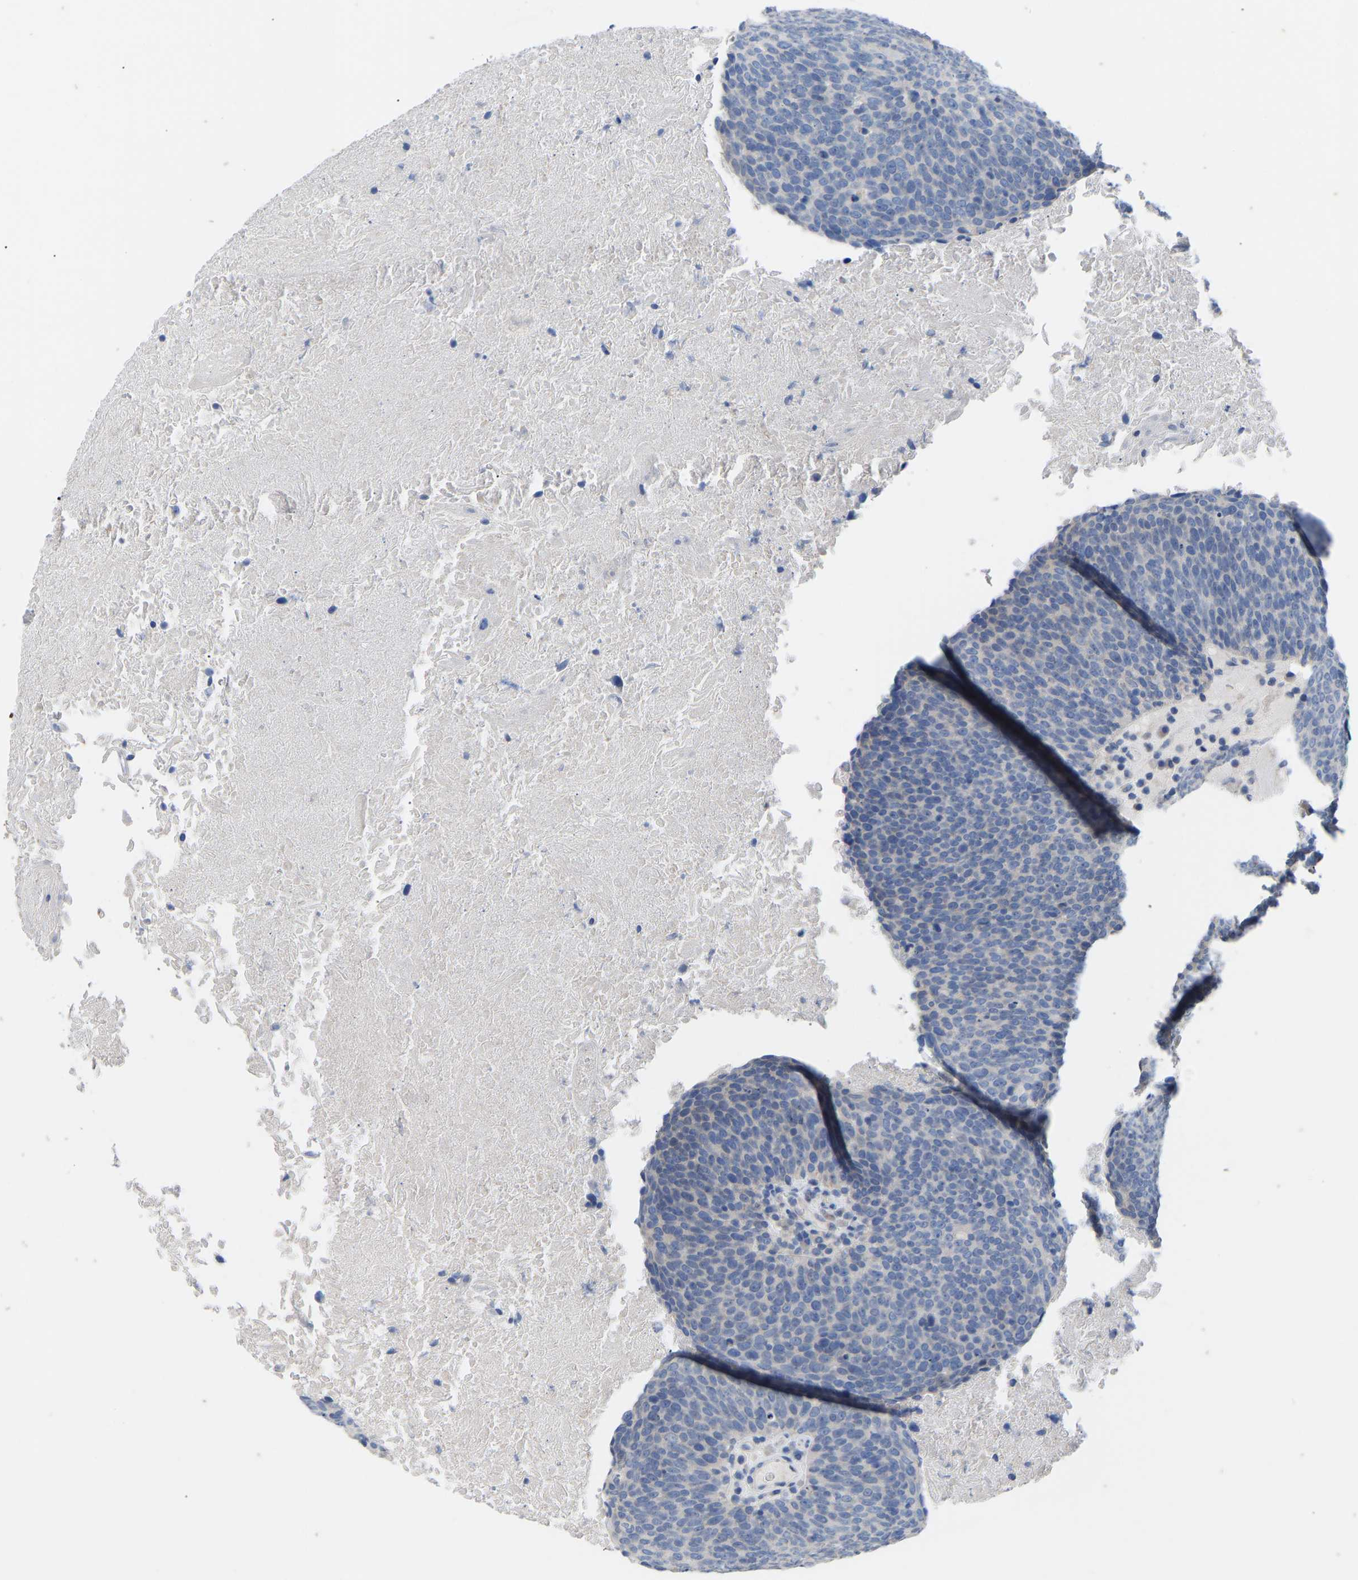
{"staining": {"intensity": "negative", "quantity": "none", "location": "none"}, "tissue": "head and neck cancer", "cell_type": "Tumor cells", "image_type": "cancer", "snomed": [{"axis": "morphology", "description": "Squamous cell carcinoma, NOS"}, {"axis": "morphology", "description": "Squamous cell carcinoma, metastatic, NOS"}, {"axis": "topography", "description": "Lymph node"}, {"axis": "topography", "description": "Head-Neck"}], "caption": "Tumor cells are negative for protein expression in human head and neck cancer. (DAB IHC visualized using brightfield microscopy, high magnification).", "gene": "OLIG2", "patient": {"sex": "male", "age": 62}}